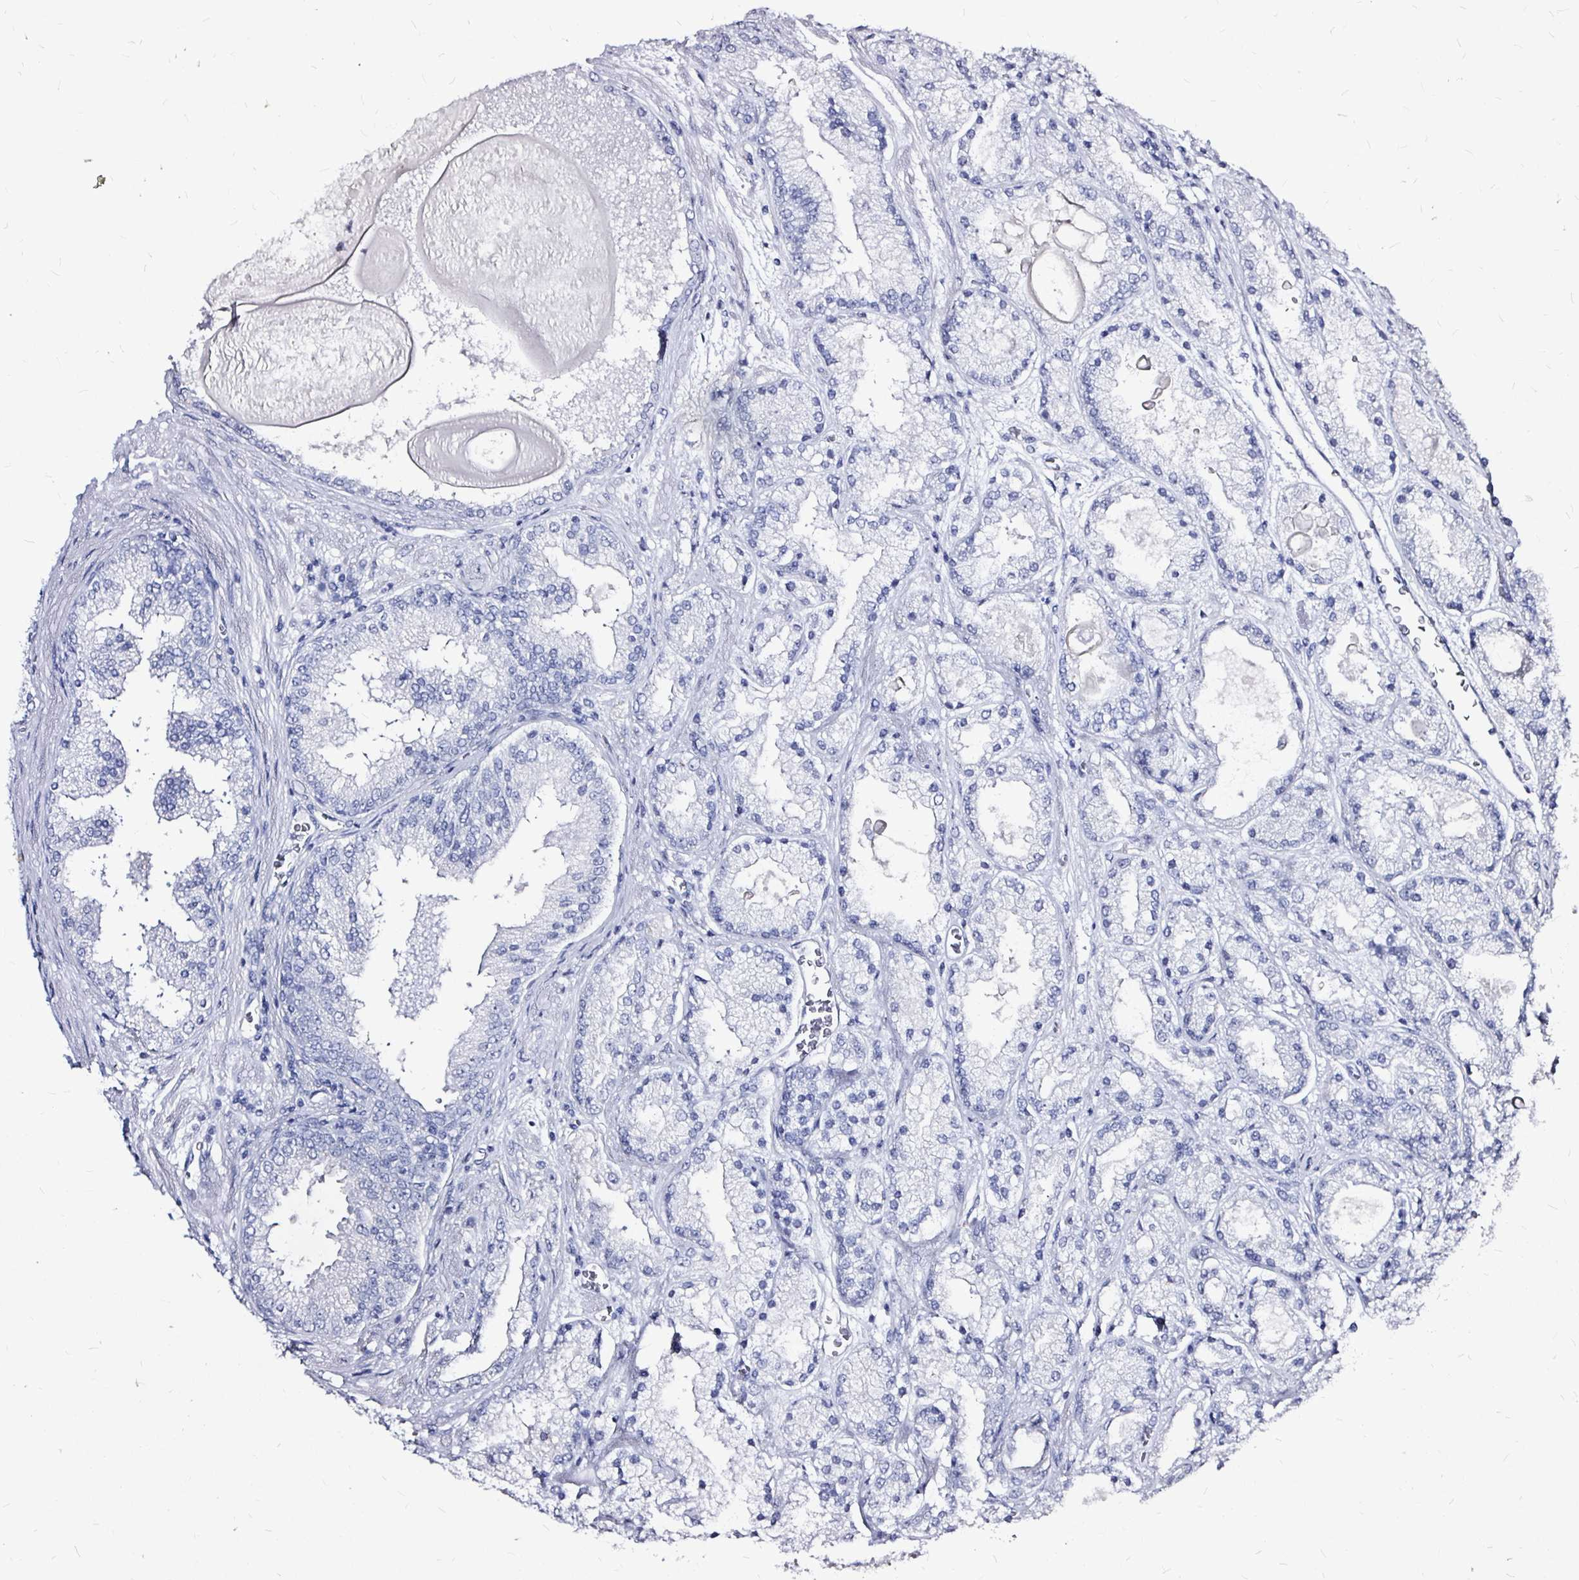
{"staining": {"intensity": "negative", "quantity": "none", "location": "none"}, "tissue": "prostate cancer", "cell_type": "Tumor cells", "image_type": "cancer", "snomed": [{"axis": "morphology", "description": "Adenocarcinoma, High grade"}, {"axis": "topography", "description": "Prostate"}], "caption": "Immunohistochemical staining of prostate adenocarcinoma (high-grade) reveals no significant expression in tumor cells.", "gene": "LUZP4", "patient": {"sex": "male", "age": 67}}